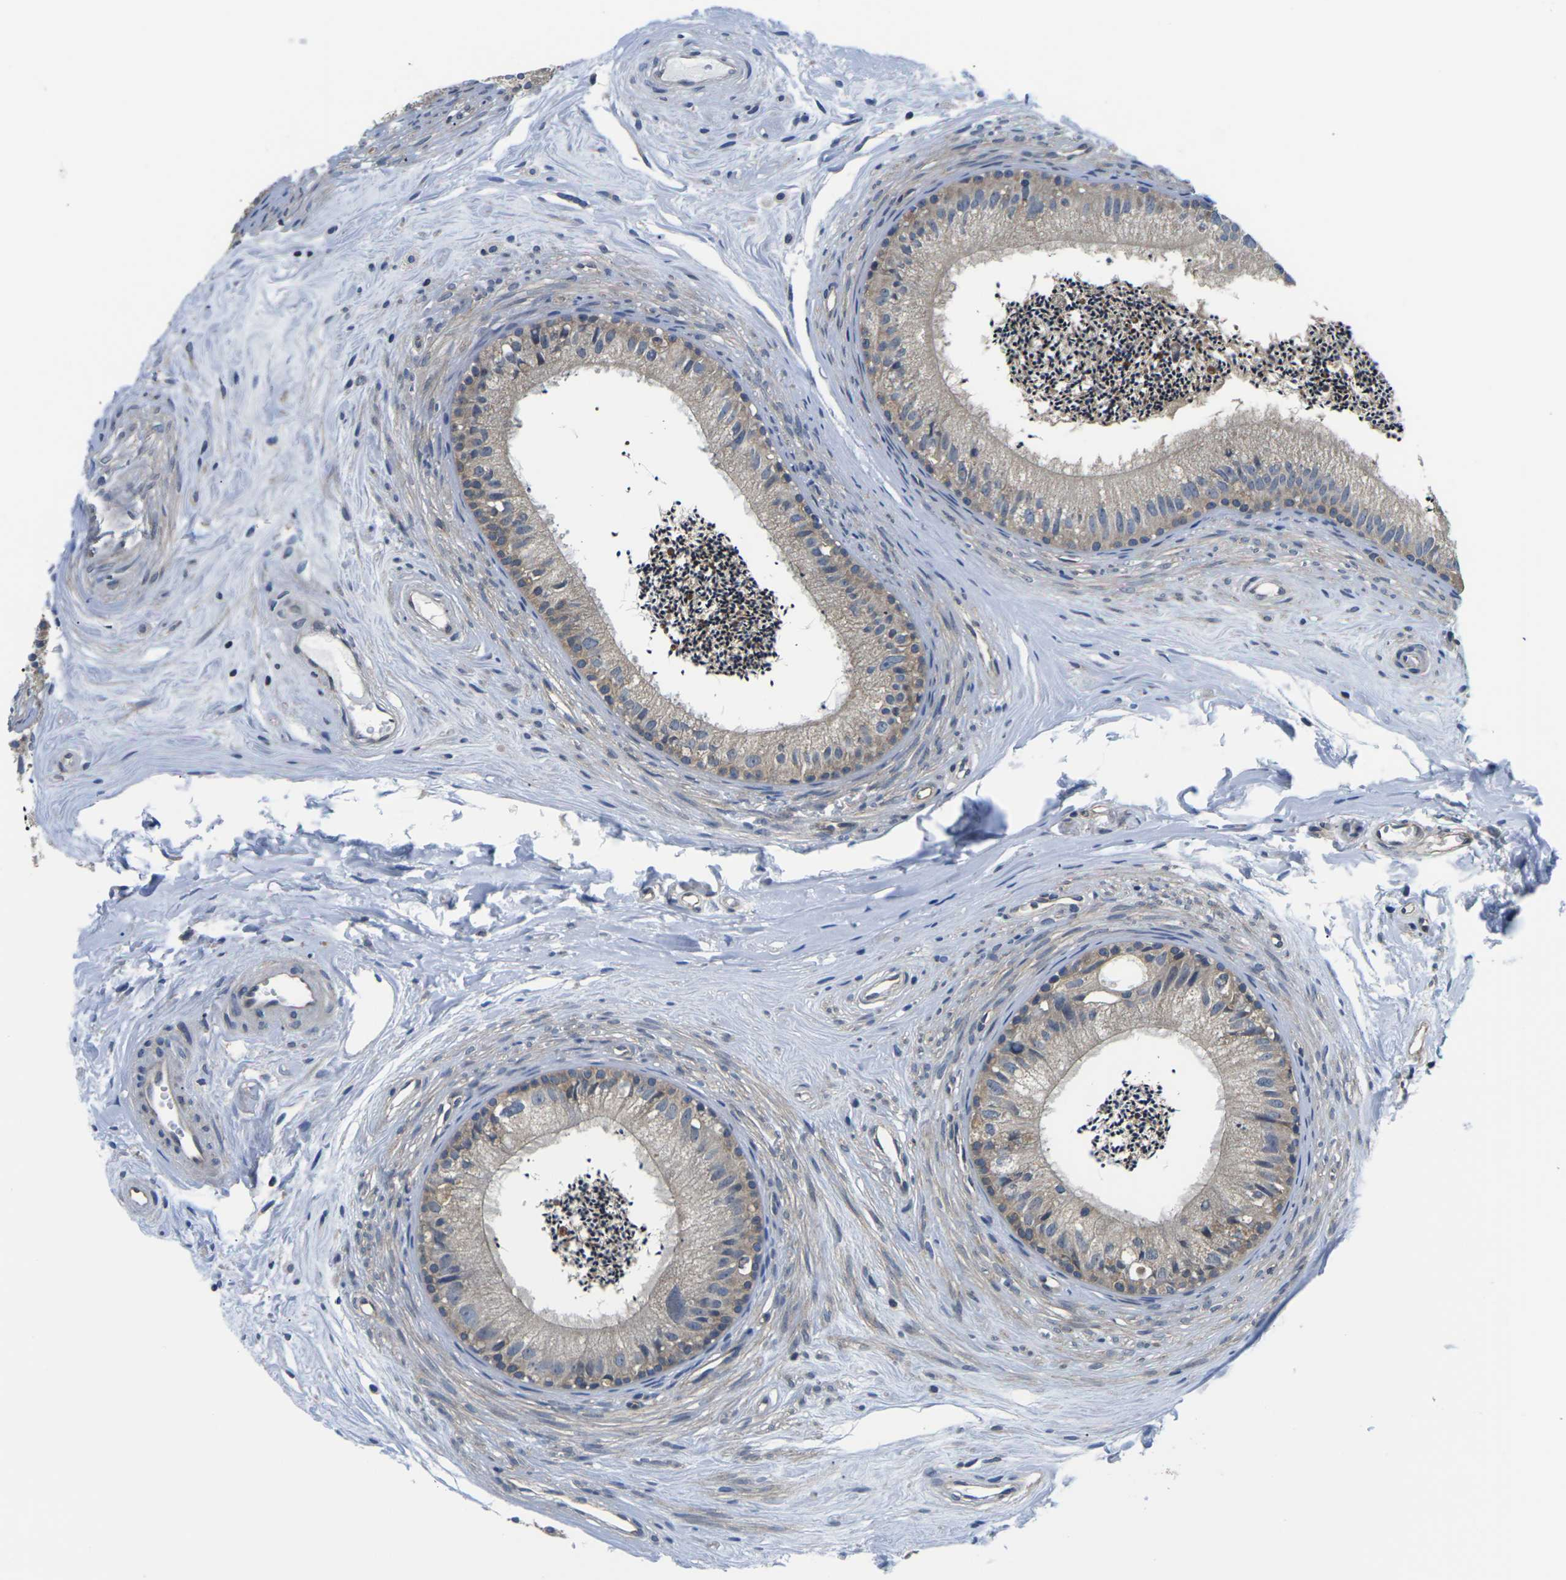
{"staining": {"intensity": "weak", "quantity": "25%-75%", "location": "cytoplasmic/membranous"}, "tissue": "epididymis", "cell_type": "Glandular cells", "image_type": "normal", "snomed": [{"axis": "morphology", "description": "Normal tissue, NOS"}, {"axis": "topography", "description": "Epididymis"}], "caption": "Protein expression analysis of unremarkable human epididymis reveals weak cytoplasmic/membranous positivity in about 25%-75% of glandular cells.", "gene": "GSK3B", "patient": {"sex": "male", "age": 56}}